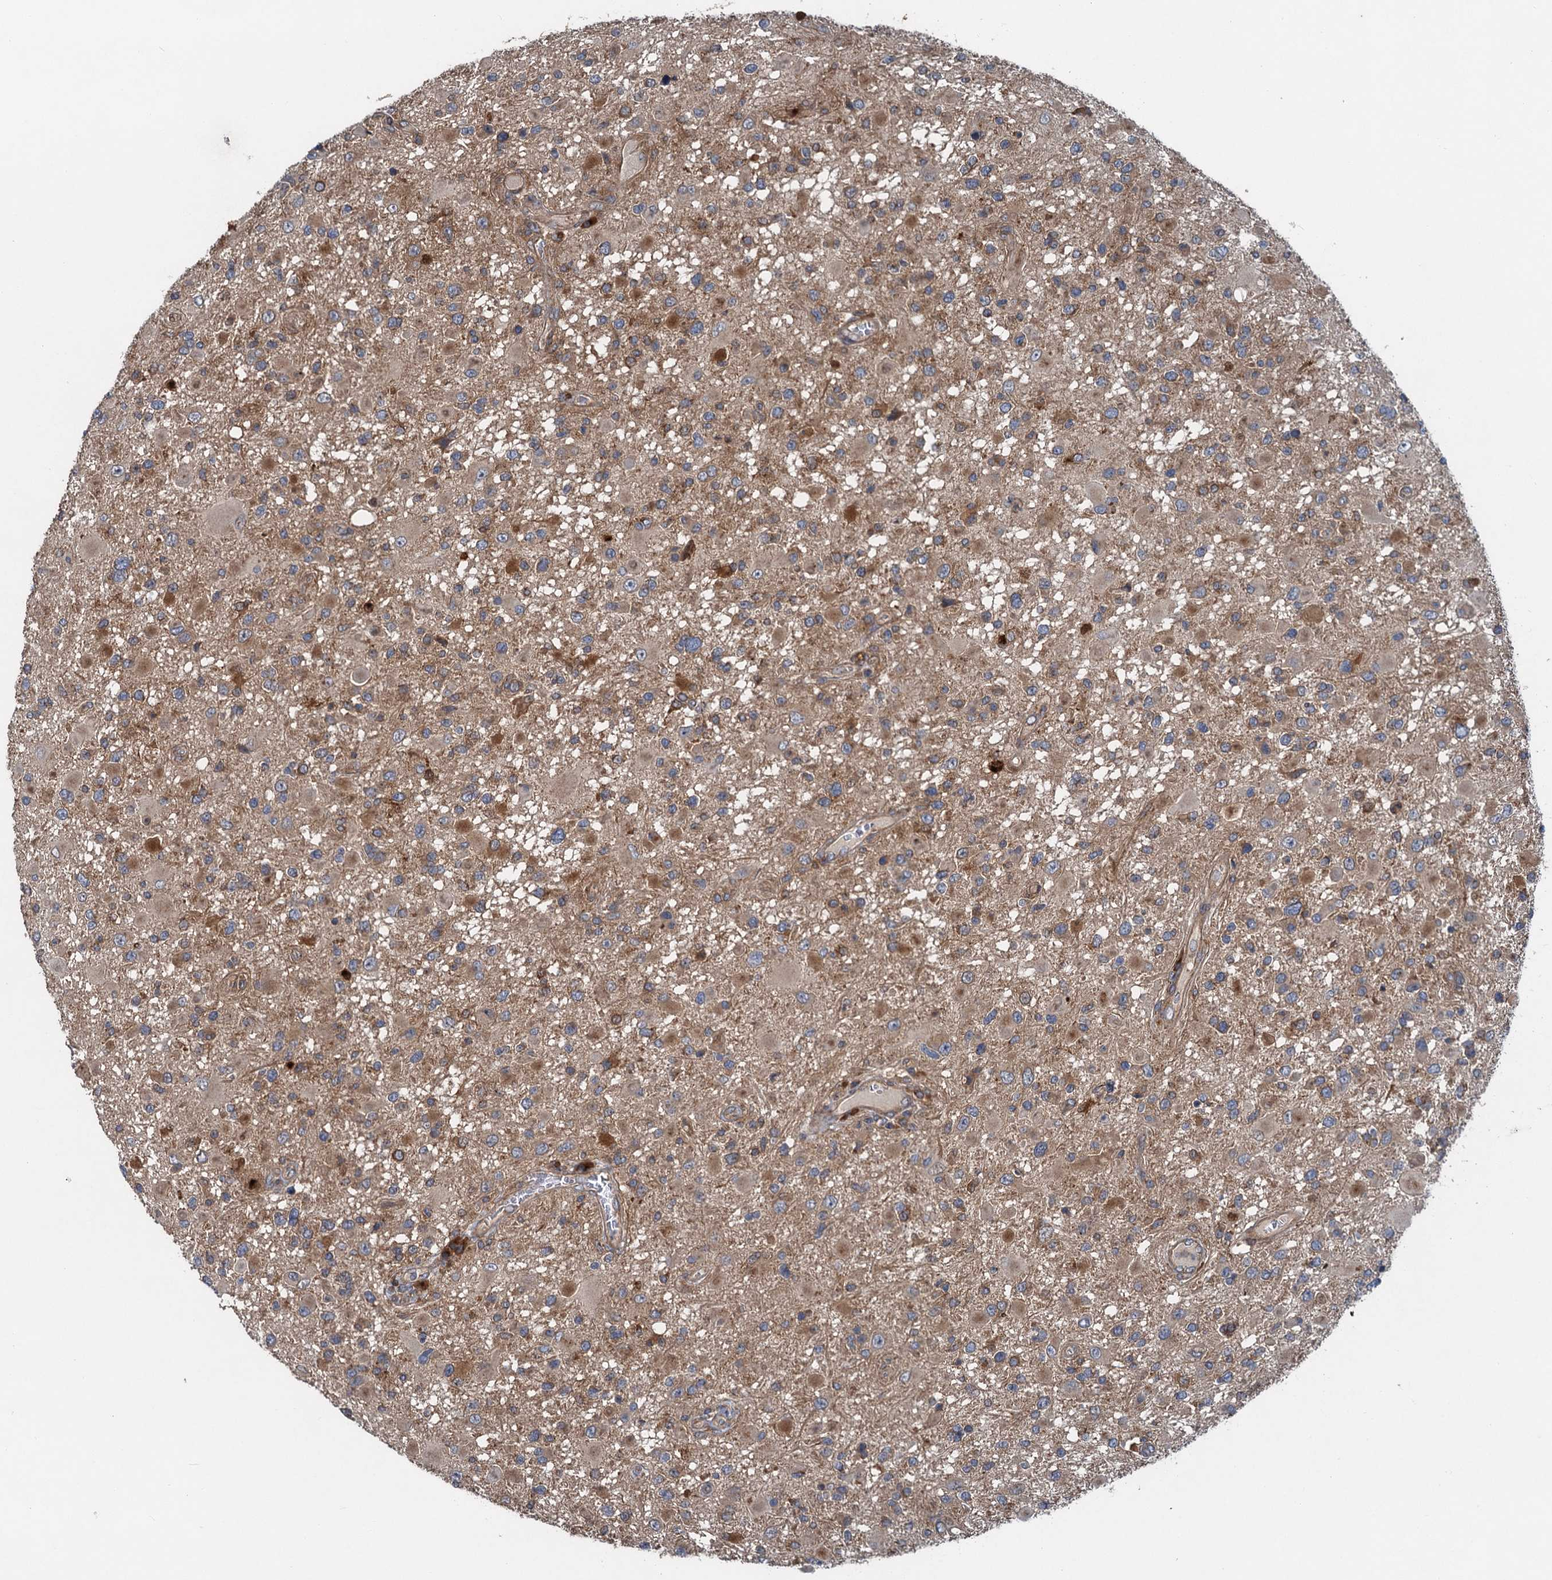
{"staining": {"intensity": "weak", "quantity": ">75%", "location": "cytoplasmic/membranous"}, "tissue": "glioma", "cell_type": "Tumor cells", "image_type": "cancer", "snomed": [{"axis": "morphology", "description": "Glioma, malignant, High grade"}, {"axis": "topography", "description": "Brain"}], "caption": "A low amount of weak cytoplasmic/membranous staining is identified in approximately >75% of tumor cells in glioma tissue.", "gene": "COG3", "patient": {"sex": "male", "age": 53}}